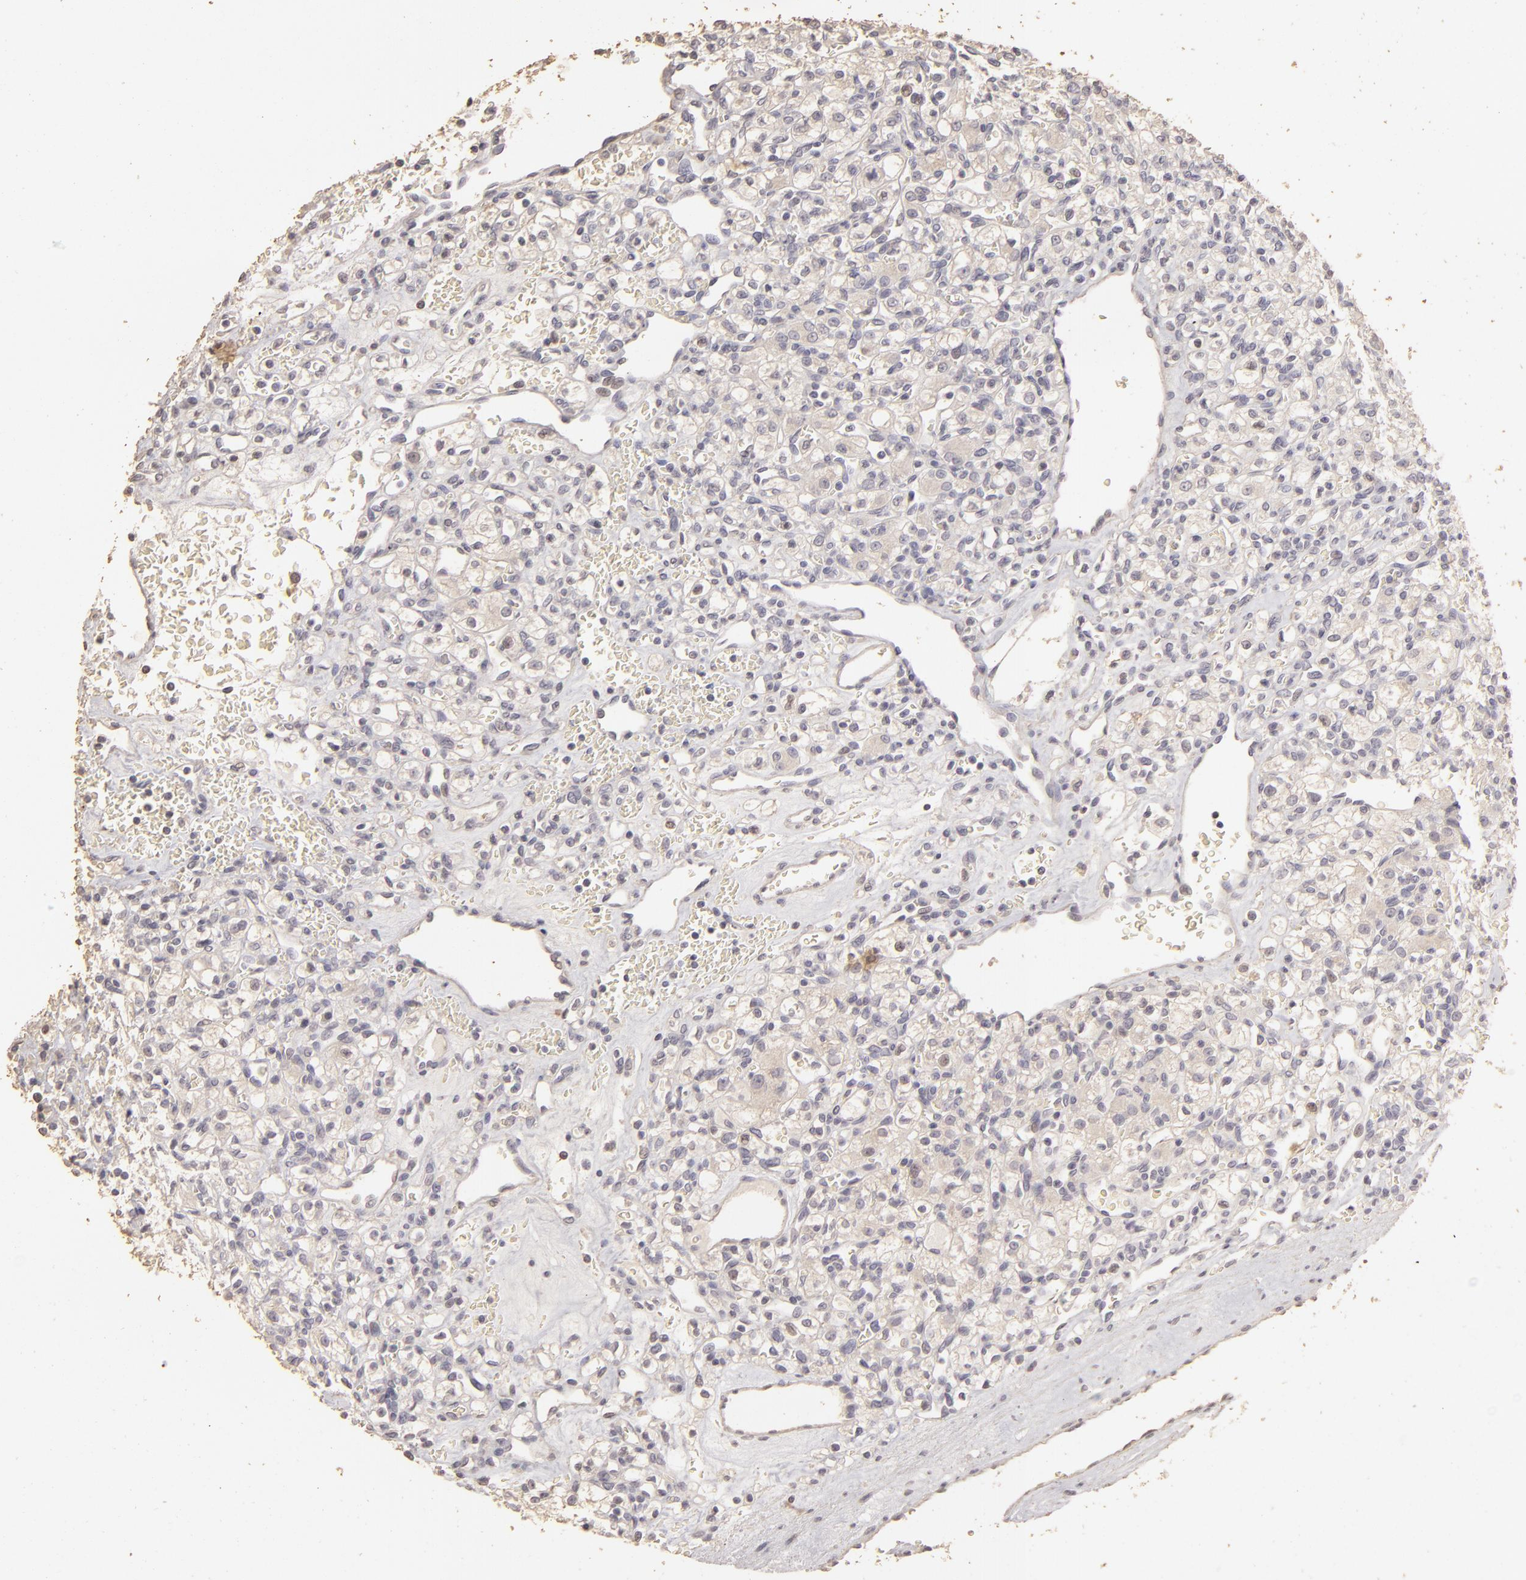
{"staining": {"intensity": "negative", "quantity": "none", "location": "none"}, "tissue": "renal cancer", "cell_type": "Tumor cells", "image_type": "cancer", "snomed": [{"axis": "morphology", "description": "Adenocarcinoma, NOS"}, {"axis": "topography", "description": "Kidney"}], "caption": "Immunohistochemistry (IHC) micrograph of neoplastic tissue: human adenocarcinoma (renal) stained with DAB shows no significant protein staining in tumor cells.", "gene": "BCL2L13", "patient": {"sex": "female", "age": 62}}